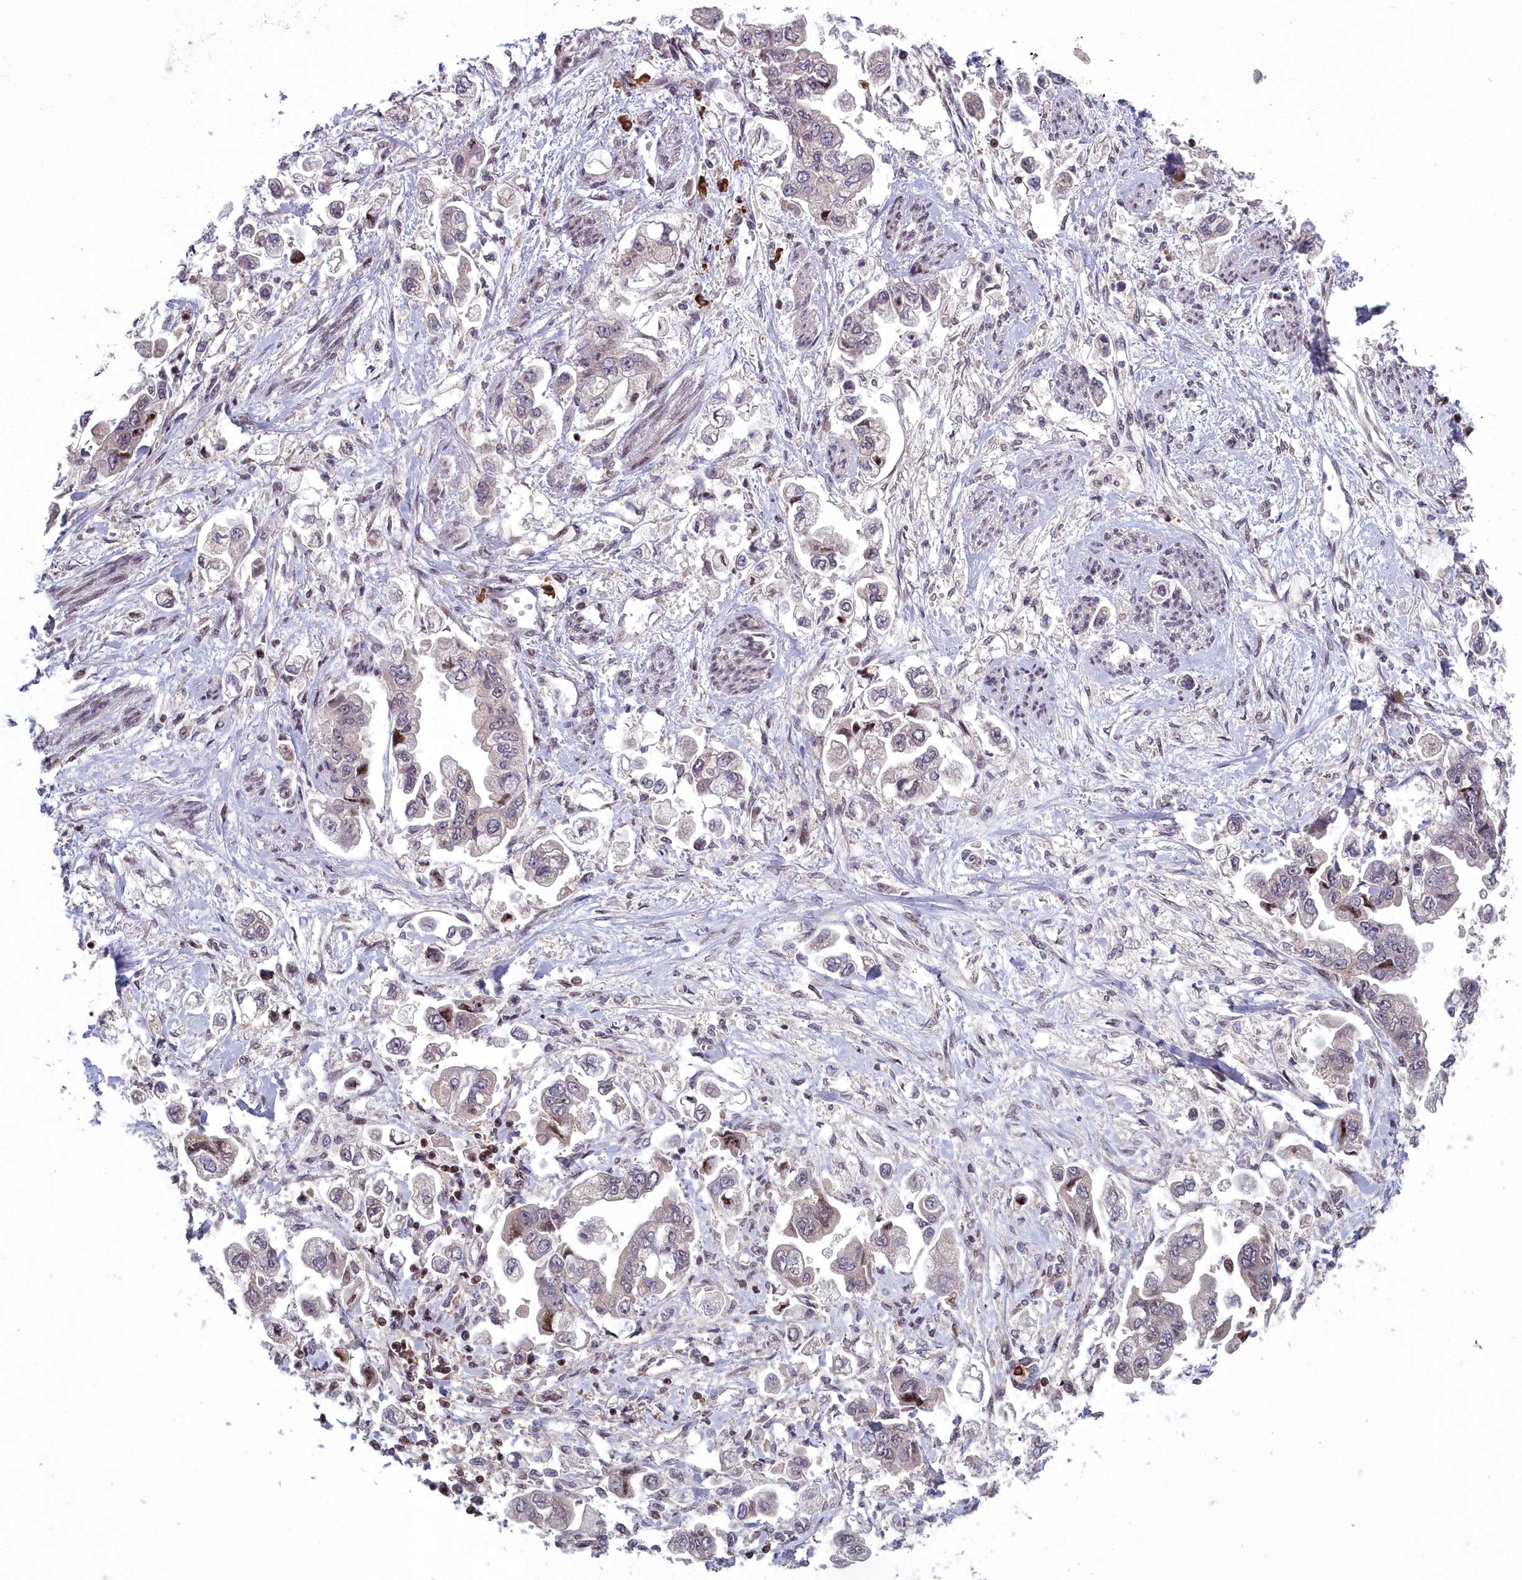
{"staining": {"intensity": "weak", "quantity": "<25%", "location": "nuclear"}, "tissue": "stomach cancer", "cell_type": "Tumor cells", "image_type": "cancer", "snomed": [{"axis": "morphology", "description": "Adenocarcinoma, NOS"}, {"axis": "topography", "description": "Stomach"}], "caption": "Immunohistochemical staining of human adenocarcinoma (stomach) demonstrates no significant expression in tumor cells. Nuclei are stained in blue.", "gene": "GMEB1", "patient": {"sex": "male", "age": 62}}